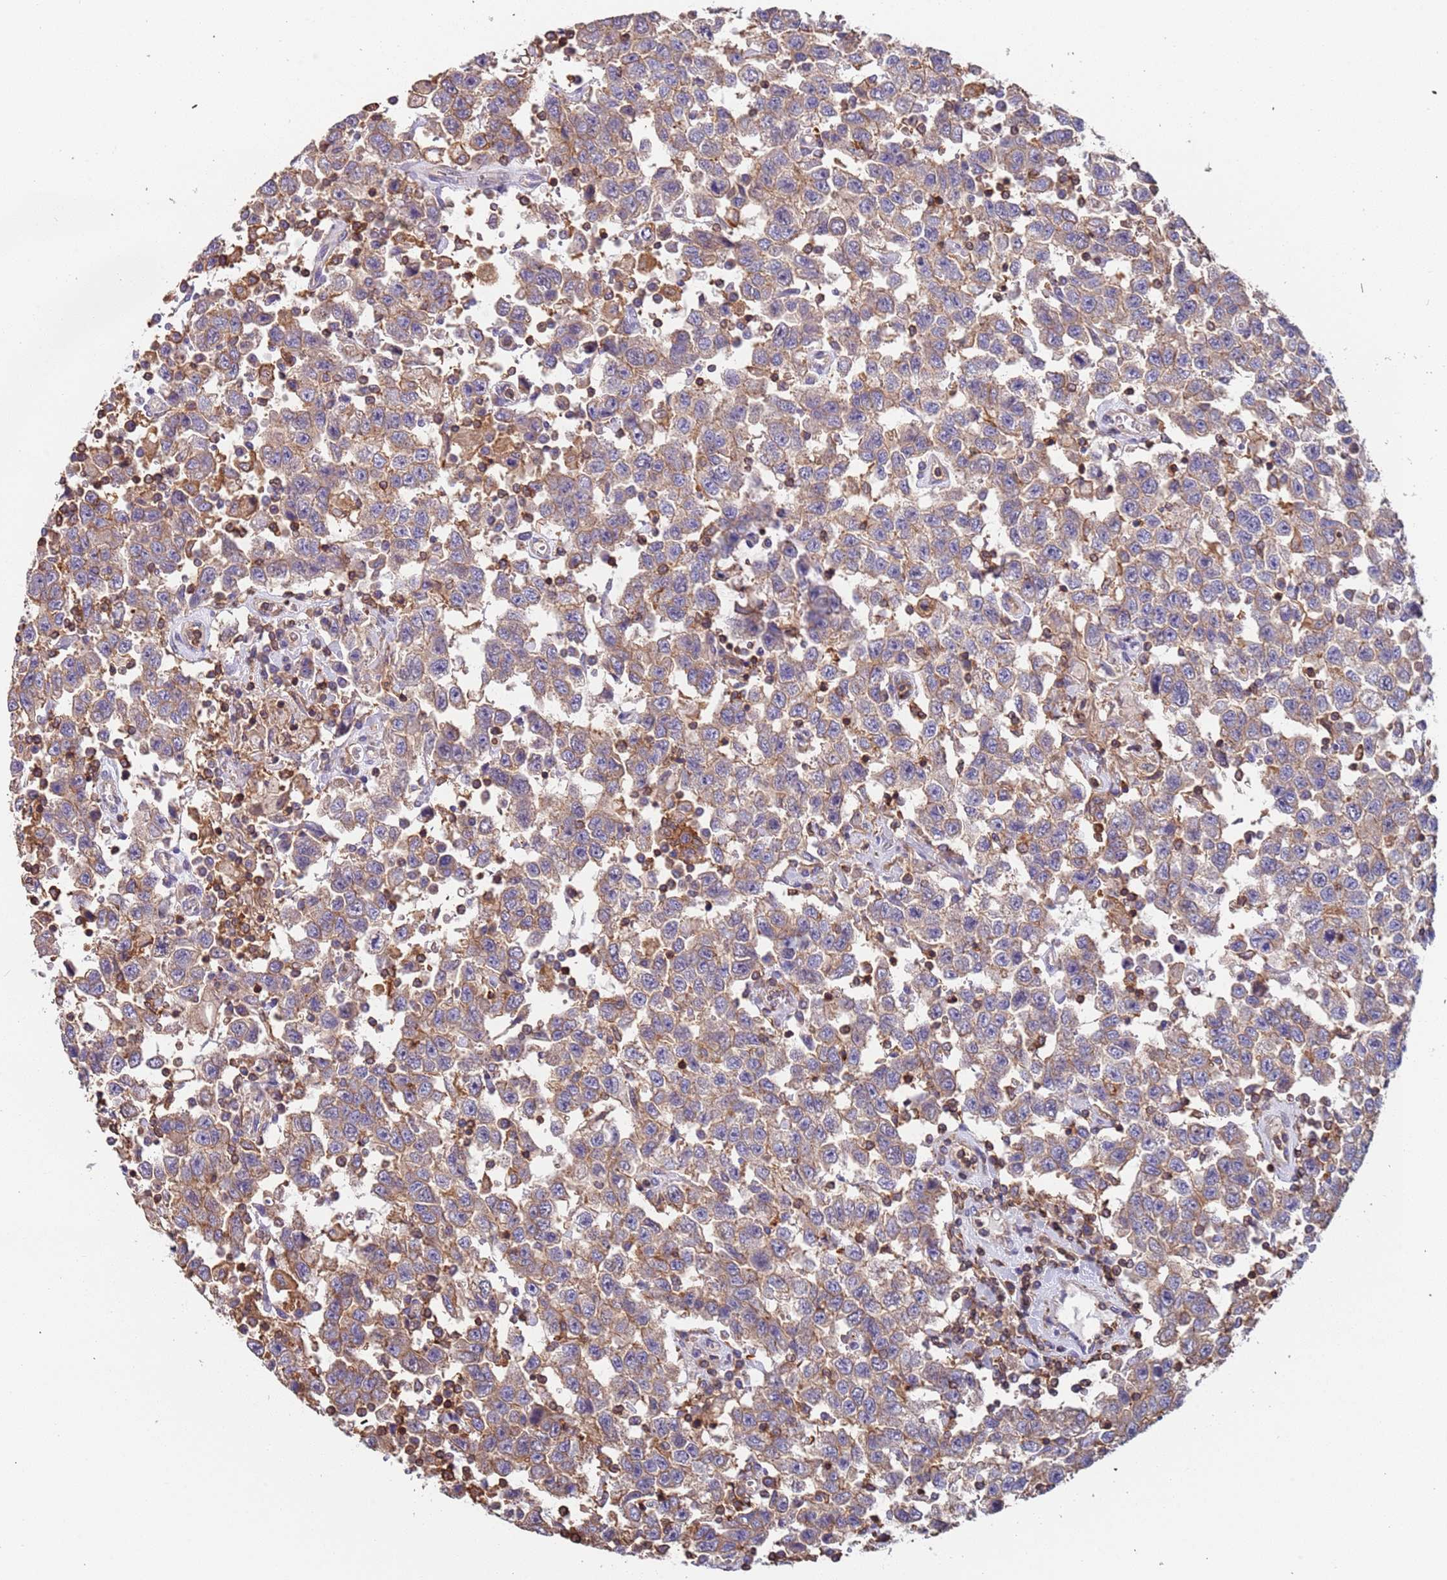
{"staining": {"intensity": "weak", "quantity": ">75%", "location": "cytoplasmic/membranous"}, "tissue": "testis cancer", "cell_type": "Tumor cells", "image_type": "cancer", "snomed": [{"axis": "morphology", "description": "Seminoma, NOS"}, {"axis": "topography", "description": "Testis"}], "caption": "Protein expression analysis of human seminoma (testis) reveals weak cytoplasmic/membranous expression in about >75% of tumor cells.", "gene": "SYT4", "patient": {"sex": "male", "age": 41}}